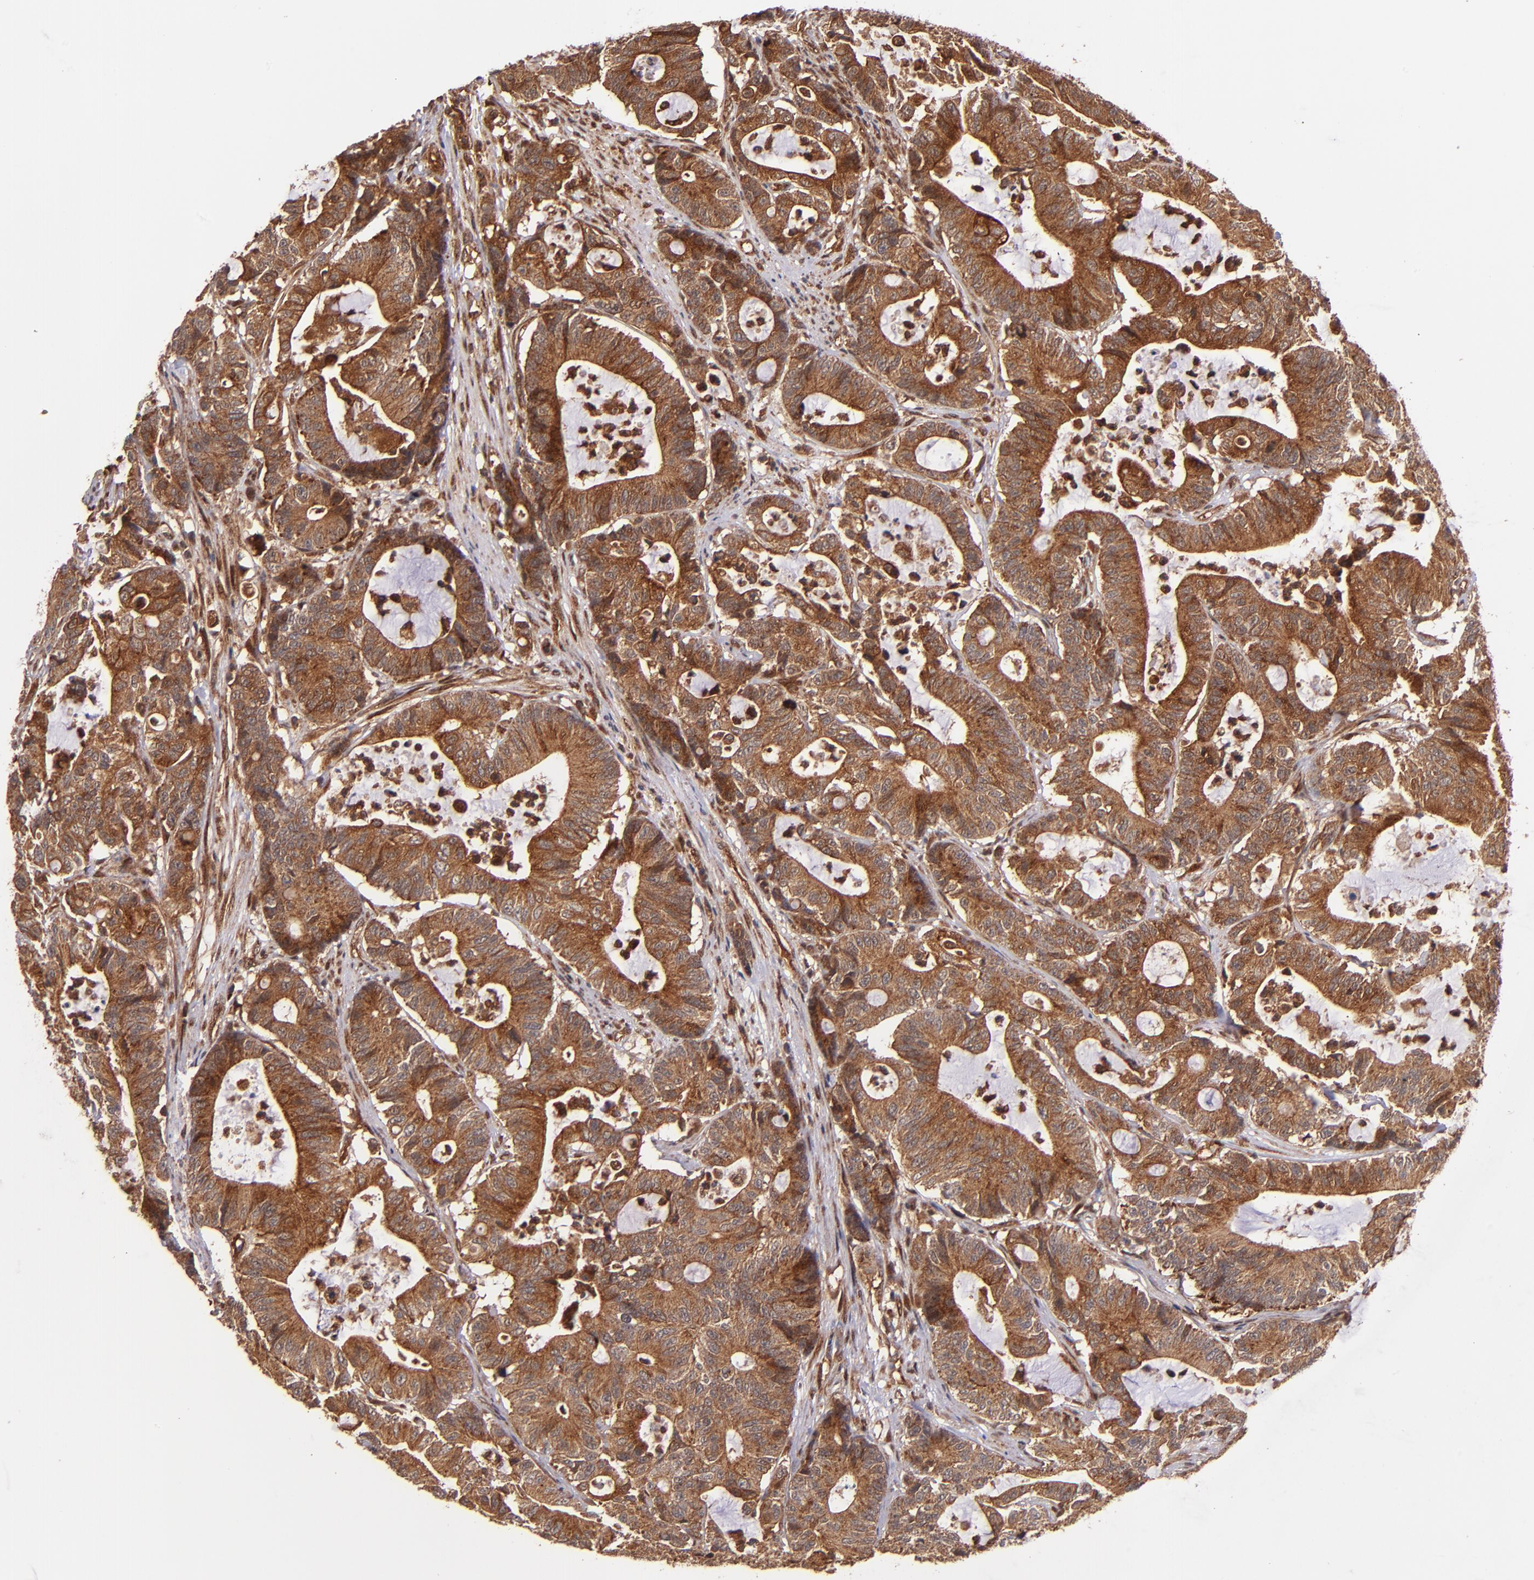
{"staining": {"intensity": "strong", "quantity": ">75%", "location": "cytoplasmic/membranous"}, "tissue": "colorectal cancer", "cell_type": "Tumor cells", "image_type": "cancer", "snomed": [{"axis": "morphology", "description": "Adenocarcinoma, NOS"}, {"axis": "topography", "description": "Colon"}], "caption": "Brown immunohistochemical staining in colorectal adenocarcinoma displays strong cytoplasmic/membranous expression in about >75% of tumor cells. Using DAB (3,3'-diaminobenzidine) (brown) and hematoxylin (blue) stains, captured at high magnification using brightfield microscopy.", "gene": "STX8", "patient": {"sex": "female", "age": 84}}